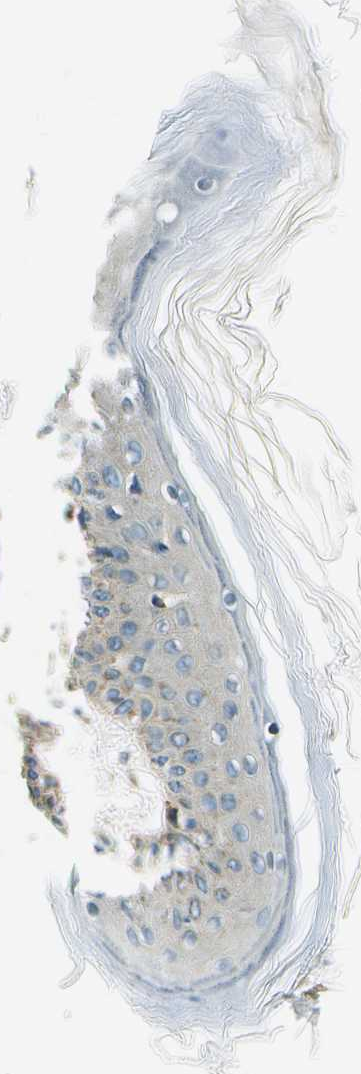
{"staining": {"intensity": "weak", "quantity": ">75%", "location": "cytoplasmic/membranous"}, "tissue": "skin", "cell_type": "Fibroblasts", "image_type": "normal", "snomed": [{"axis": "morphology", "description": "Normal tissue, NOS"}, {"axis": "topography", "description": "Skin"}], "caption": "Skin stained for a protein exhibits weak cytoplasmic/membranous positivity in fibroblasts.", "gene": "TMEM51", "patient": {"sex": "male", "age": 53}}